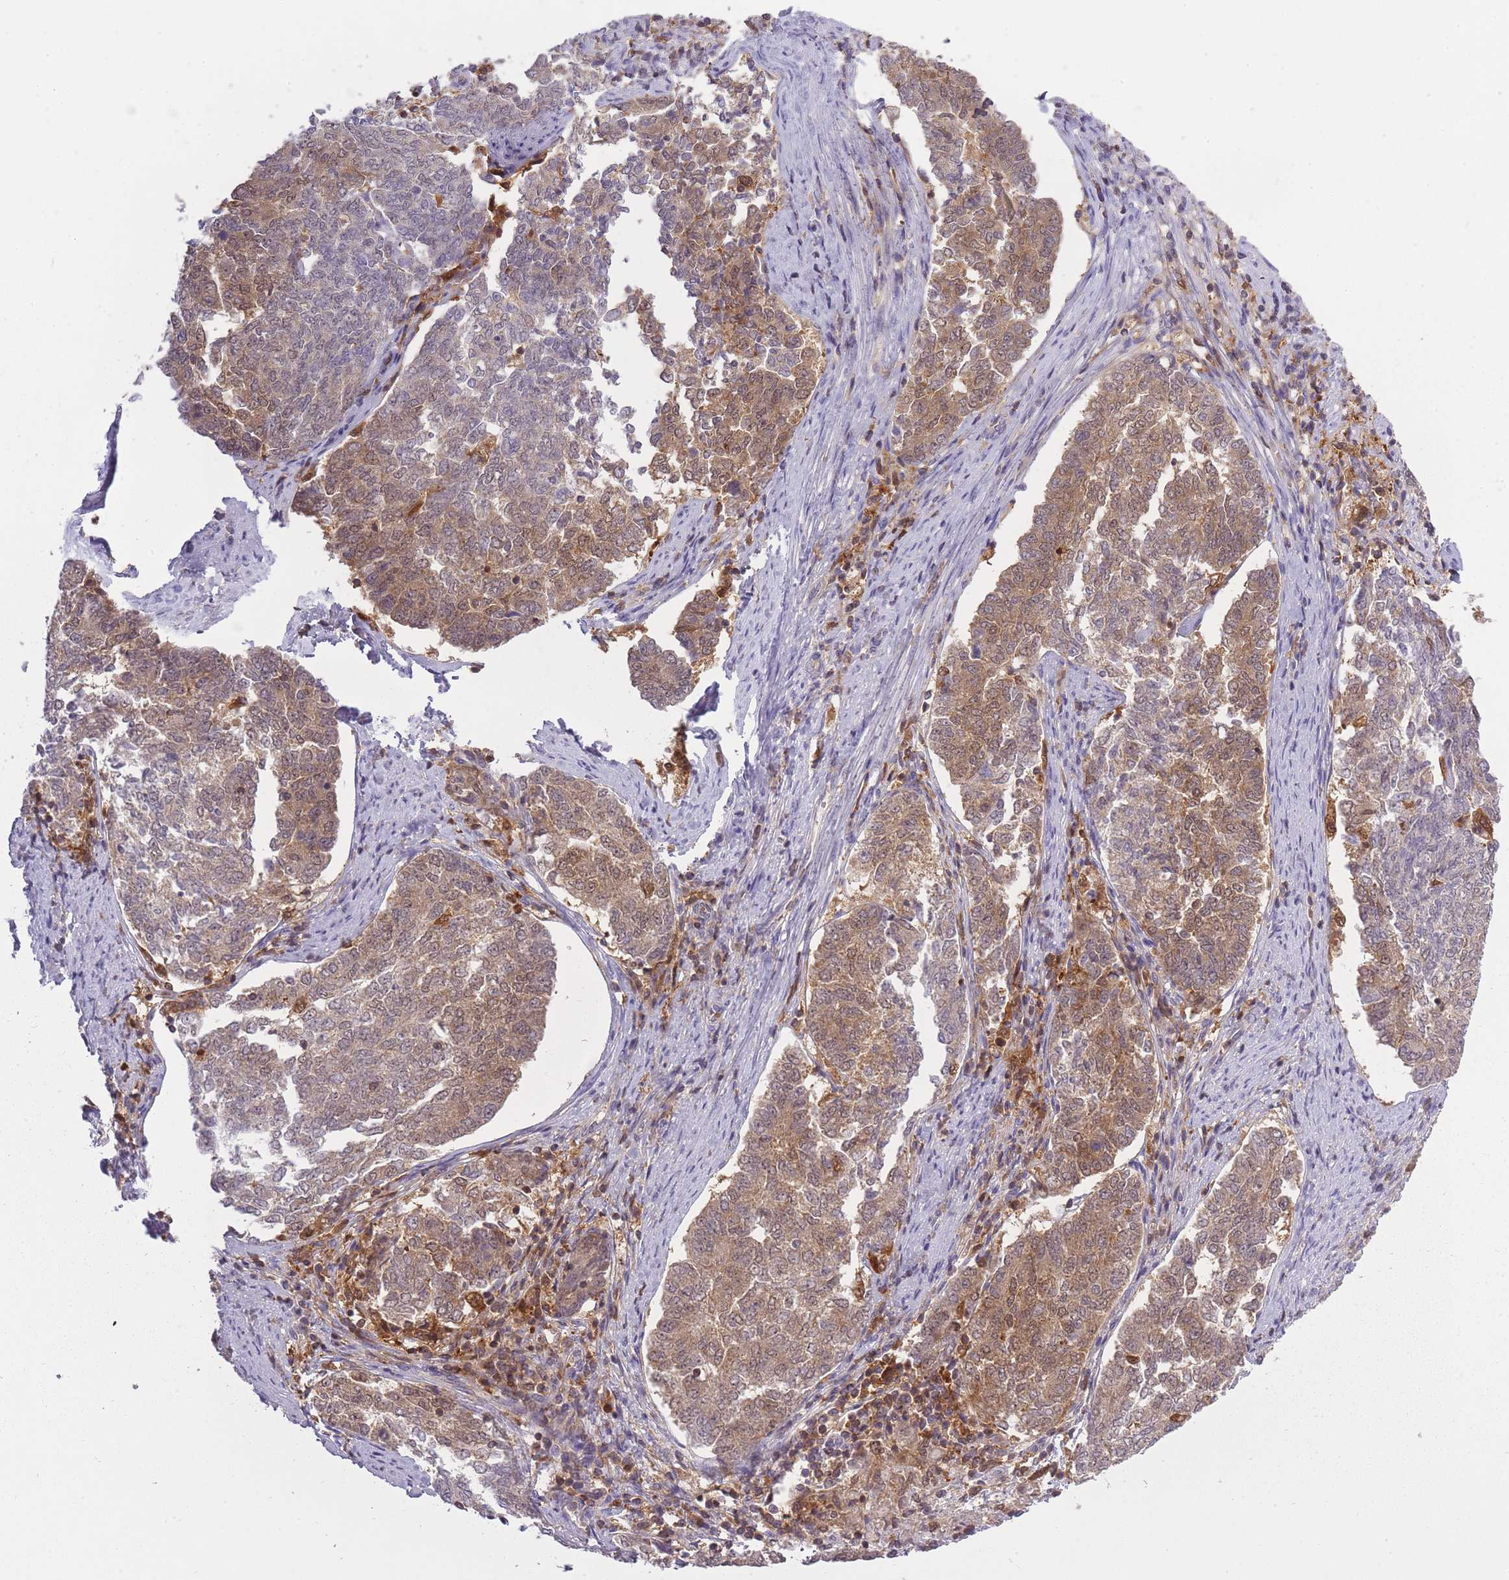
{"staining": {"intensity": "moderate", "quantity": ">75%", "location": "cytoplasmic/membranous,nuclear"}, "tissue": "endometrial cancer", "cell_type": "Tumor cells", "image_type": "cancer", "snomed": [{"axis": "morphology", "description": "Adenocarcinoma, NOS"}, {"axis": "topography", "description": "Endometrium"}], "caption": "Endometrial adenocarcinoma tissue displays moderate cytoplasmic/membranous and nuclear staining in approximately >75% of tumor cells, visualized by immunohistochemistry.", "gene": "CXorf38", "patient": {"sex": "female", "age": 80}}